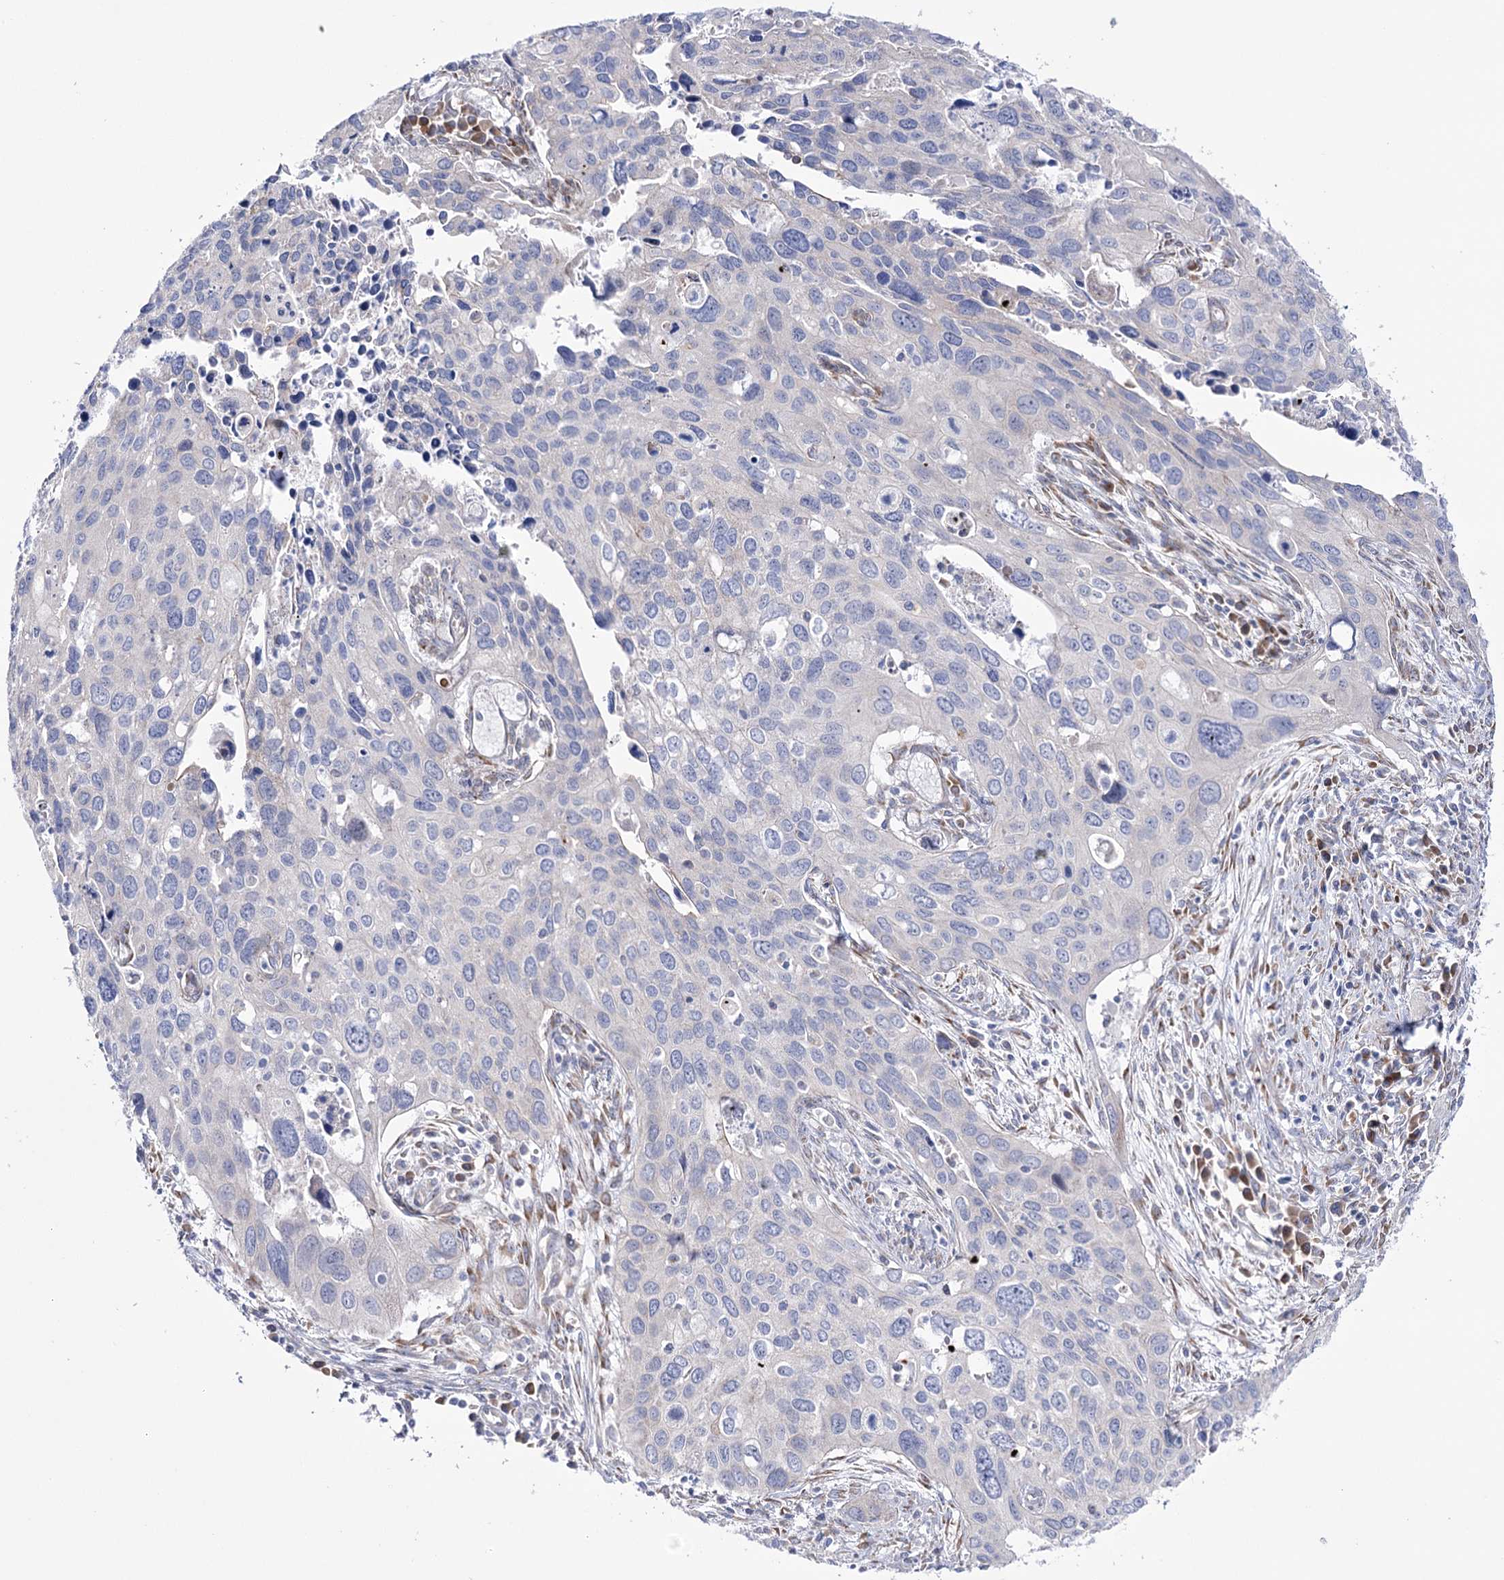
{"staining": {"intensity": "negative", "quantity": "none", "location": "none"}, "tissue": "cervical cancer", "cell_type": "Tumor cells", "image_type": "cancer", "snomed": [{"axis": "morphology", "description": "Squamous cell carcinoma, NOS"}, {"axis": "topography", "description": "Cervix"}], "caption": "Image shows no protein positivity in tumor cells of cervical squamous cell carcinoma tissue. (Stains: DAB (3,3'-diaminobenzidine) immunohistochemistry (IHC) with hematoxylin counter stain, Microscopy: brightfield microscopy at high magnification).", "gene": "METTL5", "patient": {"sex": "female", "age": 55}}